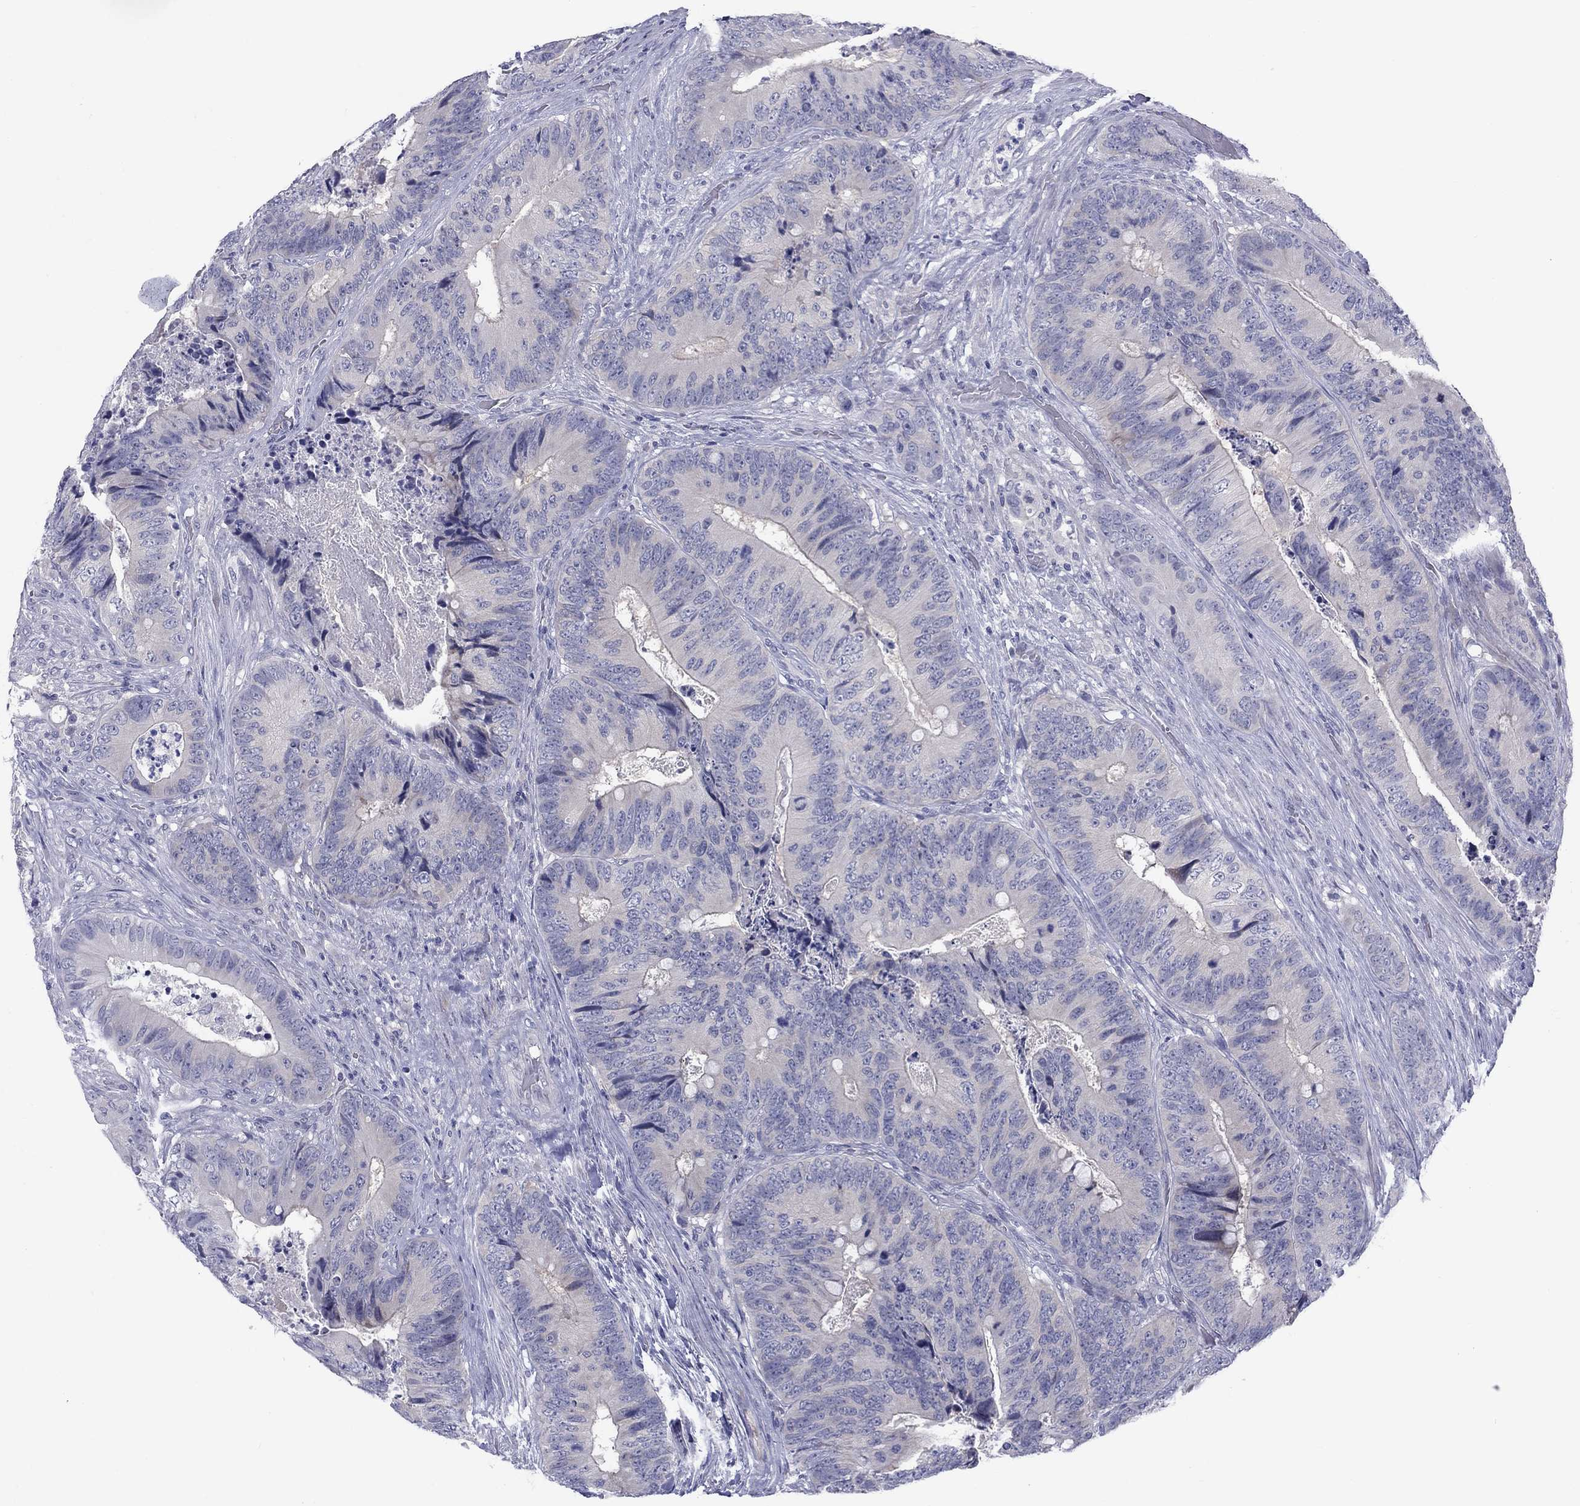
{"staining": {"intensity": "negative", "quantity": "none", "location": "none"}, "tissue": "colorectal cancer", "cell_type": "Tumor cells", "image_type": "cancer", "snomed": [{"axis": "morphology", "description": "Adenocarcinoma, NOS"}, {"axis": "topography", "description": "Colon"}], "caption": "This is an IHC photomicrograph of colorectal cancer. There is no staining in tumor cells.", "gene": "CACNA1A", "patient": {"sex": "male", "age": 84}}